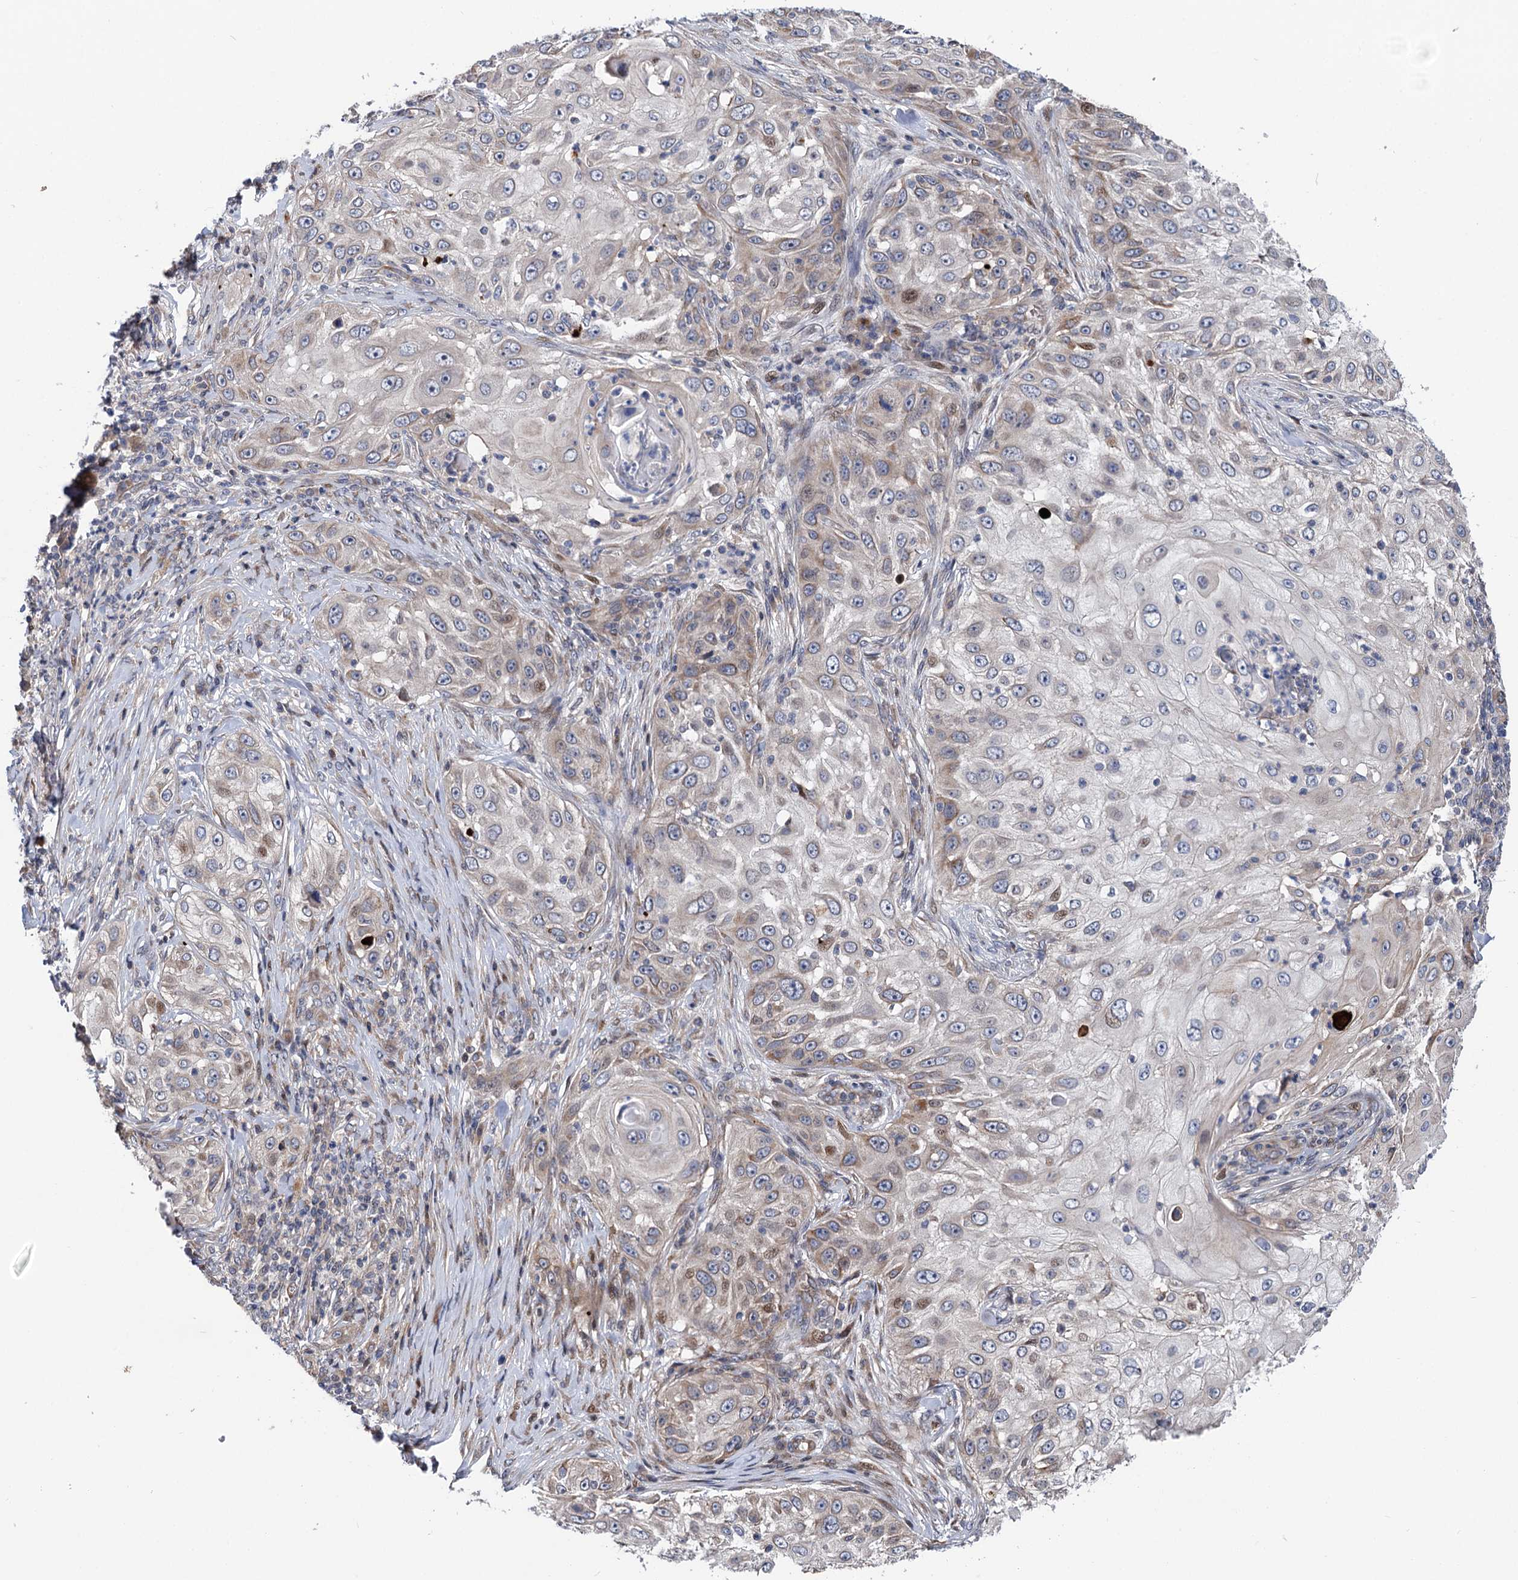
{"staining": {"intensity": "weak", "quantity": "25%-75%", "location": "cytoplasmic/membranous"}, "tissue": "skin cancer", "cell_type": "Tumor cells", "image_type": "cancer", "snomed": [{"axis": "morphology", "description": "Squamous cell carcinoma, NOS"}, {"axis": "topography", "description": "Skin"}], "caption": "DAB immunohistochemical staining of skin cancer demonstrates weak cytoplasmic/membranous protein expression in about 25%-75% of tumor cells. The protein is shown in brown color, while the nuclei are stained blue.", "gene": "UBR1", "patient": {"sex": "female", "age": 44}}